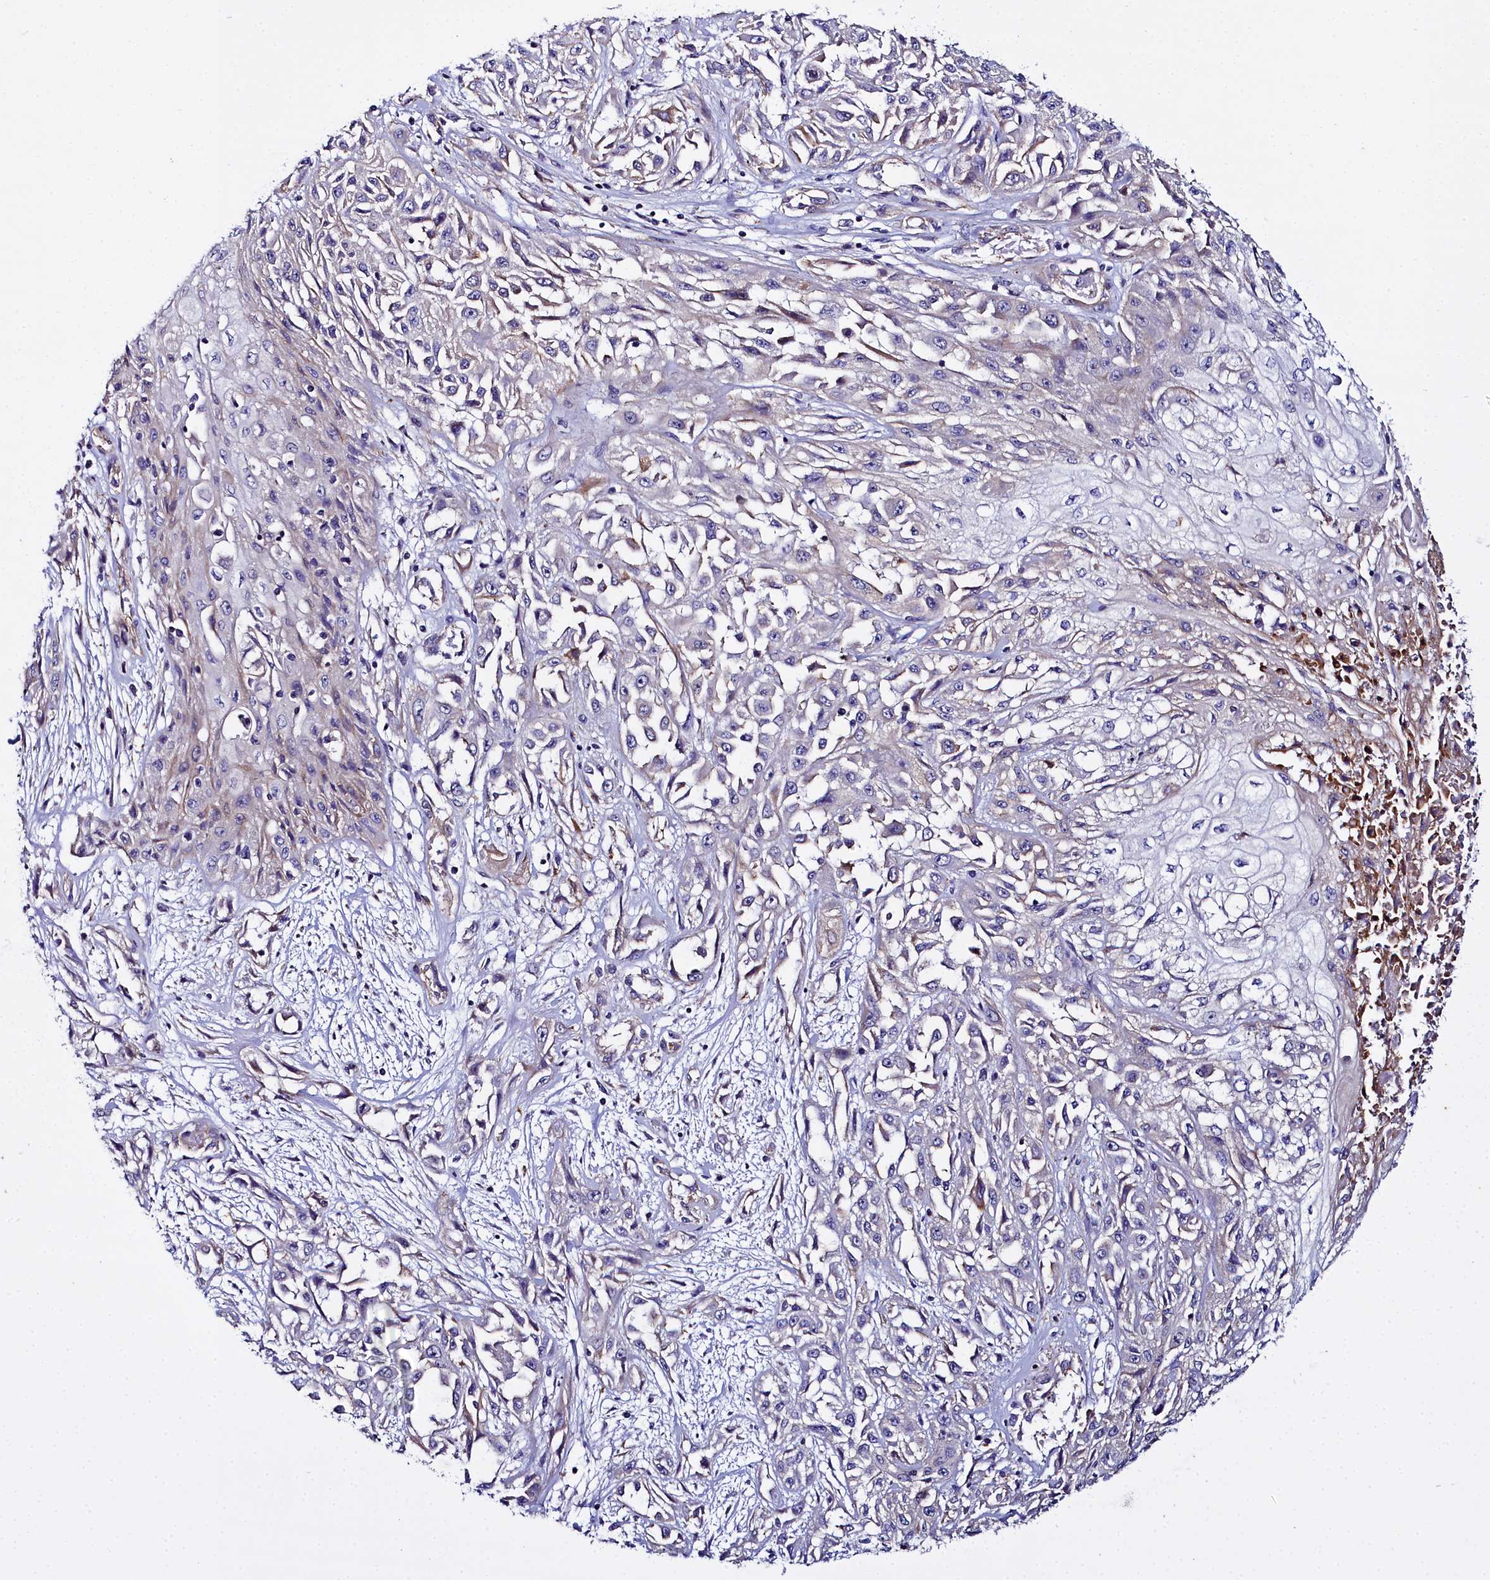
{"staining": {"intensity": "negative", "quantity": "none", "location": "none"}, "tissue": "skin cancer", "cell_type": "Tumor cells", "image_type": "cancer", "snomed": [{"axis": "morphology", "description": "Squamous cell carcinoma, NOS"}, {"axis": "morphology", "description": "Squamous cell carcinoma, metastatic, NOS"}, {"axis": "topography", "description": "Skin"}, {"axis": "topography", "description": "Lymph node"}], "caption": "Image shows no protein positivity in tumor cells of skin cancer tissue.", "gene": "FADS3", "patient": {"sex": "male", "age": 75}}